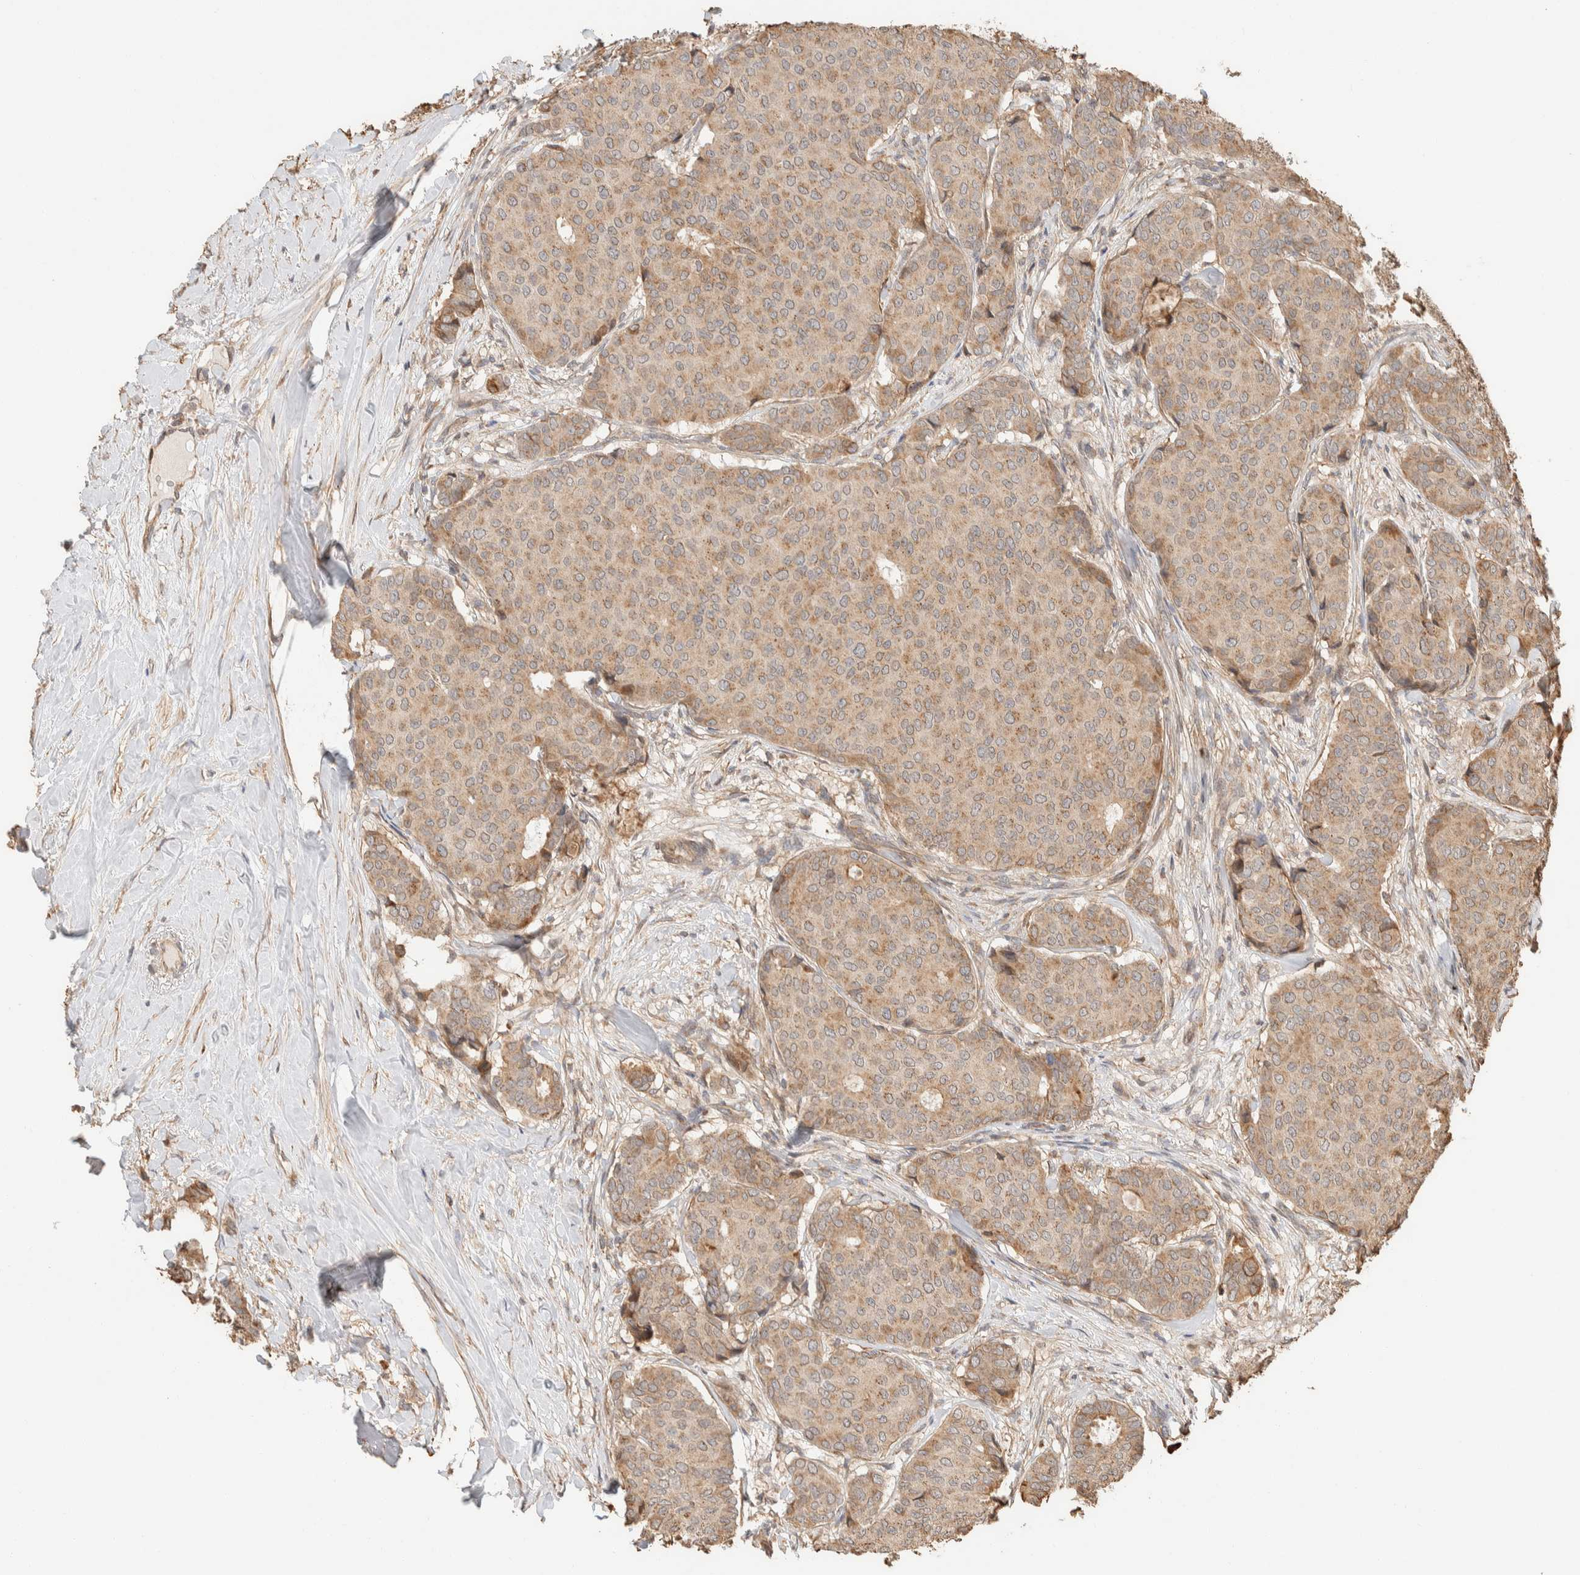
{"staining": {"intensity": "weak", "quantity": ">75%", "location": "cytoplasmic/membranous"}, "tissue": "breast cancer", "cell_type": "Tumor cells", "image_type": "cancer", "snomed": [{"axis": "morphology", "description": "Duct carcinoma"}, {"axis": "topography", "description": "Breast"}], "caption": "Brown immunohistochemical staining in breast cancer (invasive ductal carcinoma) demonstrates weak cytoplasmic/membranous staining in approximately >75% of tumor cells. The staining was performed using DAB (3,3'-diaminobenzidine) to visualize the protein expression in brown, while the nuclei were stained in blue with hematoxylin (Magnification: 20x).", "gene": "KIF9", "patient": {"sex": "female", "age": 75}}